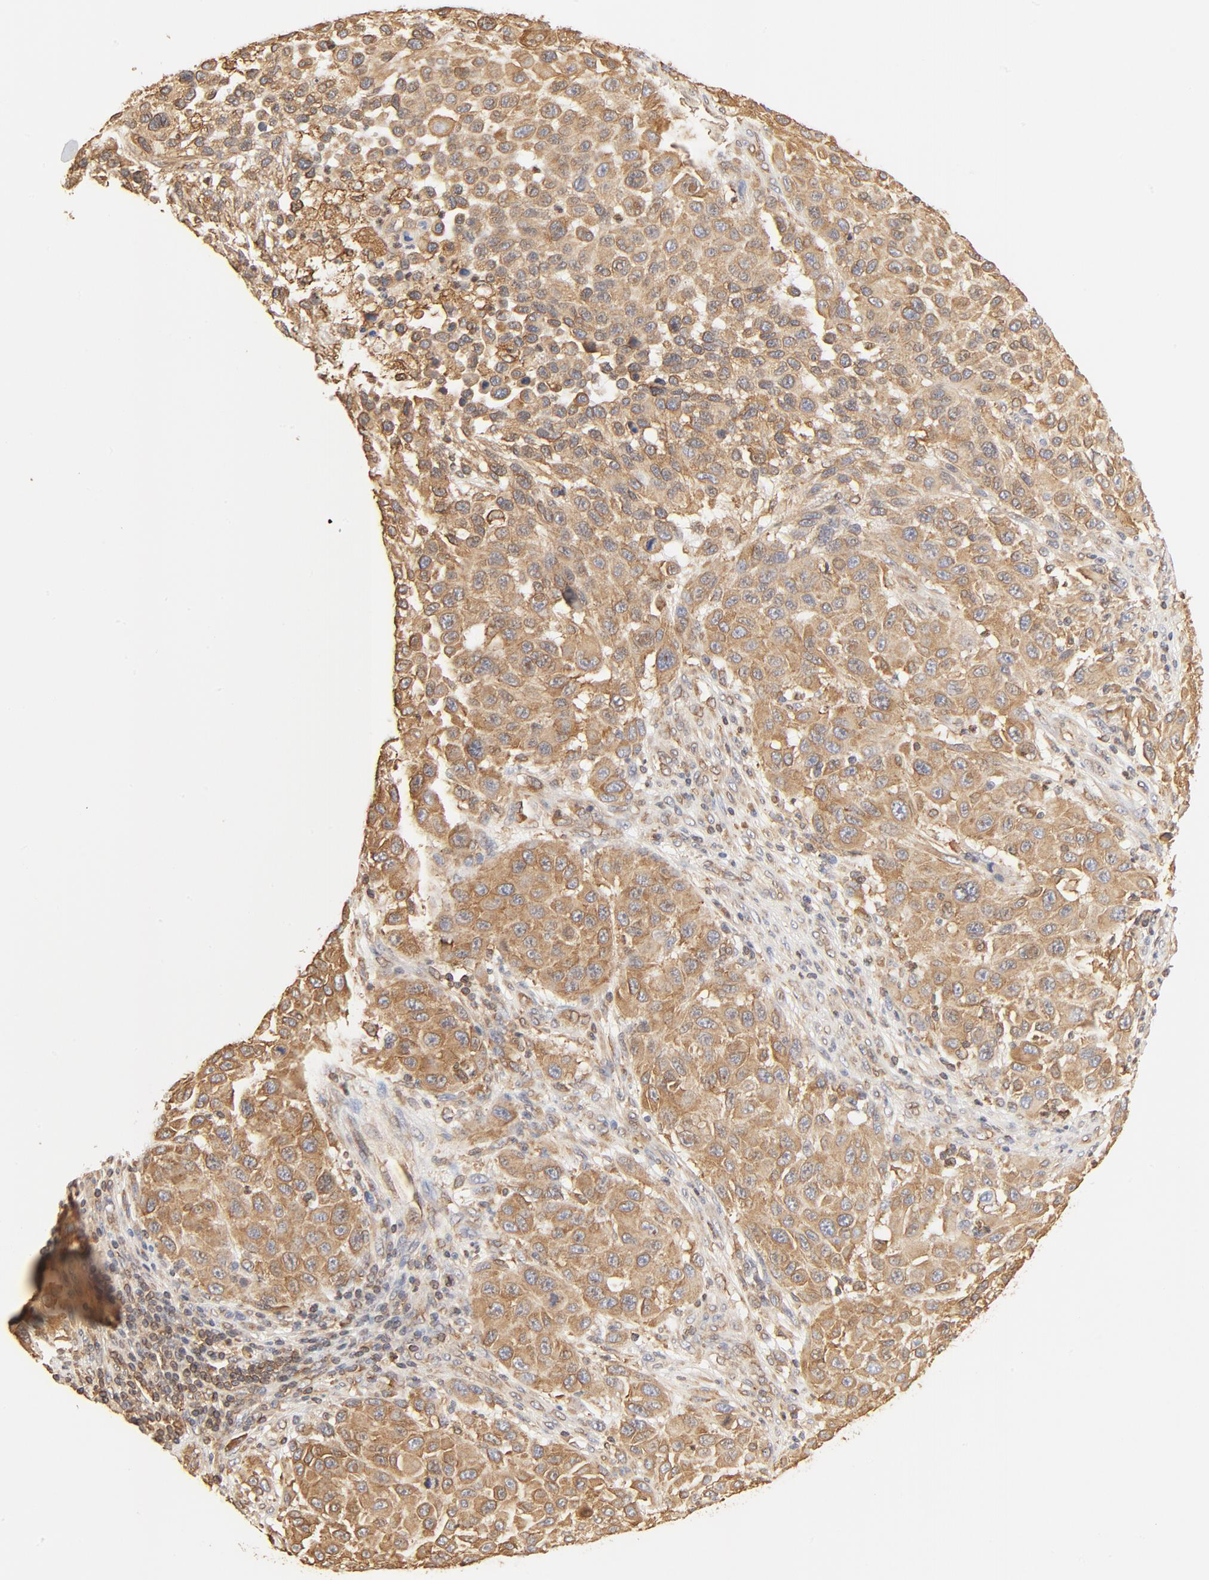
{"staining": {"intensity": "moderate", "quantity": ">75%", "location": "cytoplasmic/membranous"}, "tissue": "melanoma", "cell_type": "Tumor cells", "image_type": "cancer", "snomed": [{"axis": "morphology", "description": "Malignant melanoma, Metastatic site"}, {"axis": "topography", "description": "Lymph node"}], "caption": "This micrograph reveals melanoma stained with immunohistochemistry (IHC) to label a protein in brown. The cytoplasmic/membranous of tumor cells show moderate positivity for the protein. Nuclei are counter-stained blue.", "gene": "BCAP31", "patient": {"sex": "male", "age": 61}}